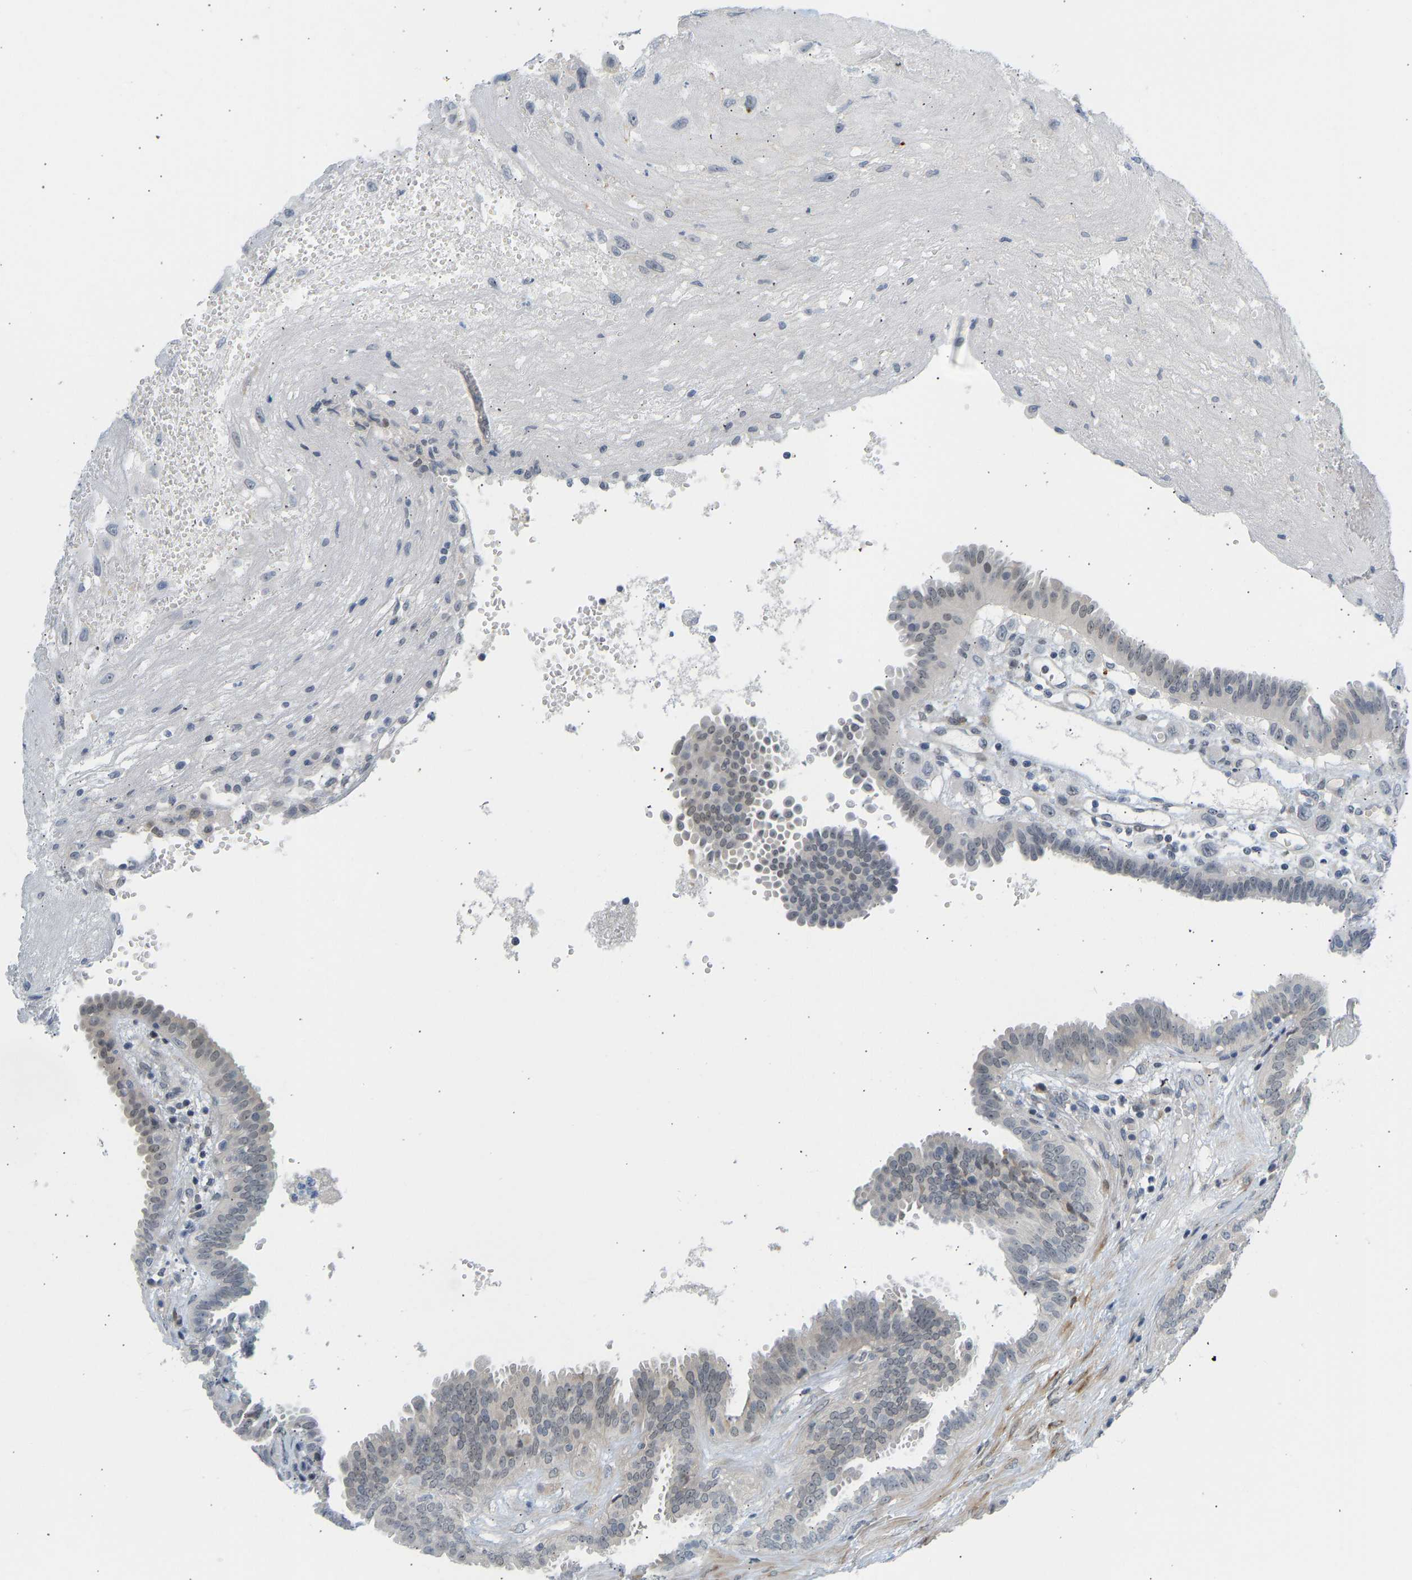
{"staining": {"intensity": "negative", "quantity": "none", "location": "none"}, "tissue": "fallopian tube", "cell_type": "Glandular cells", "image_type": "normal", "snomed": [{"axis": "morphology", "description": "Normal tissue, NOS"}, {"axis": "topography", "description": "Fallopian tube"}, {"axis": "topography", "description": "Placenta"}], "caption": "Glandular cells are negative for protein expression in normal human fallopian tube. Brightfield microscopy of immunohistochemistry (IHC) stained with DAB (3,3'-diaminobenzidine) (brown) and hematoxylin (blue), captured at high magnification.", "gene": "BAG1", "patient": {"sex": "female", "age": 32}}